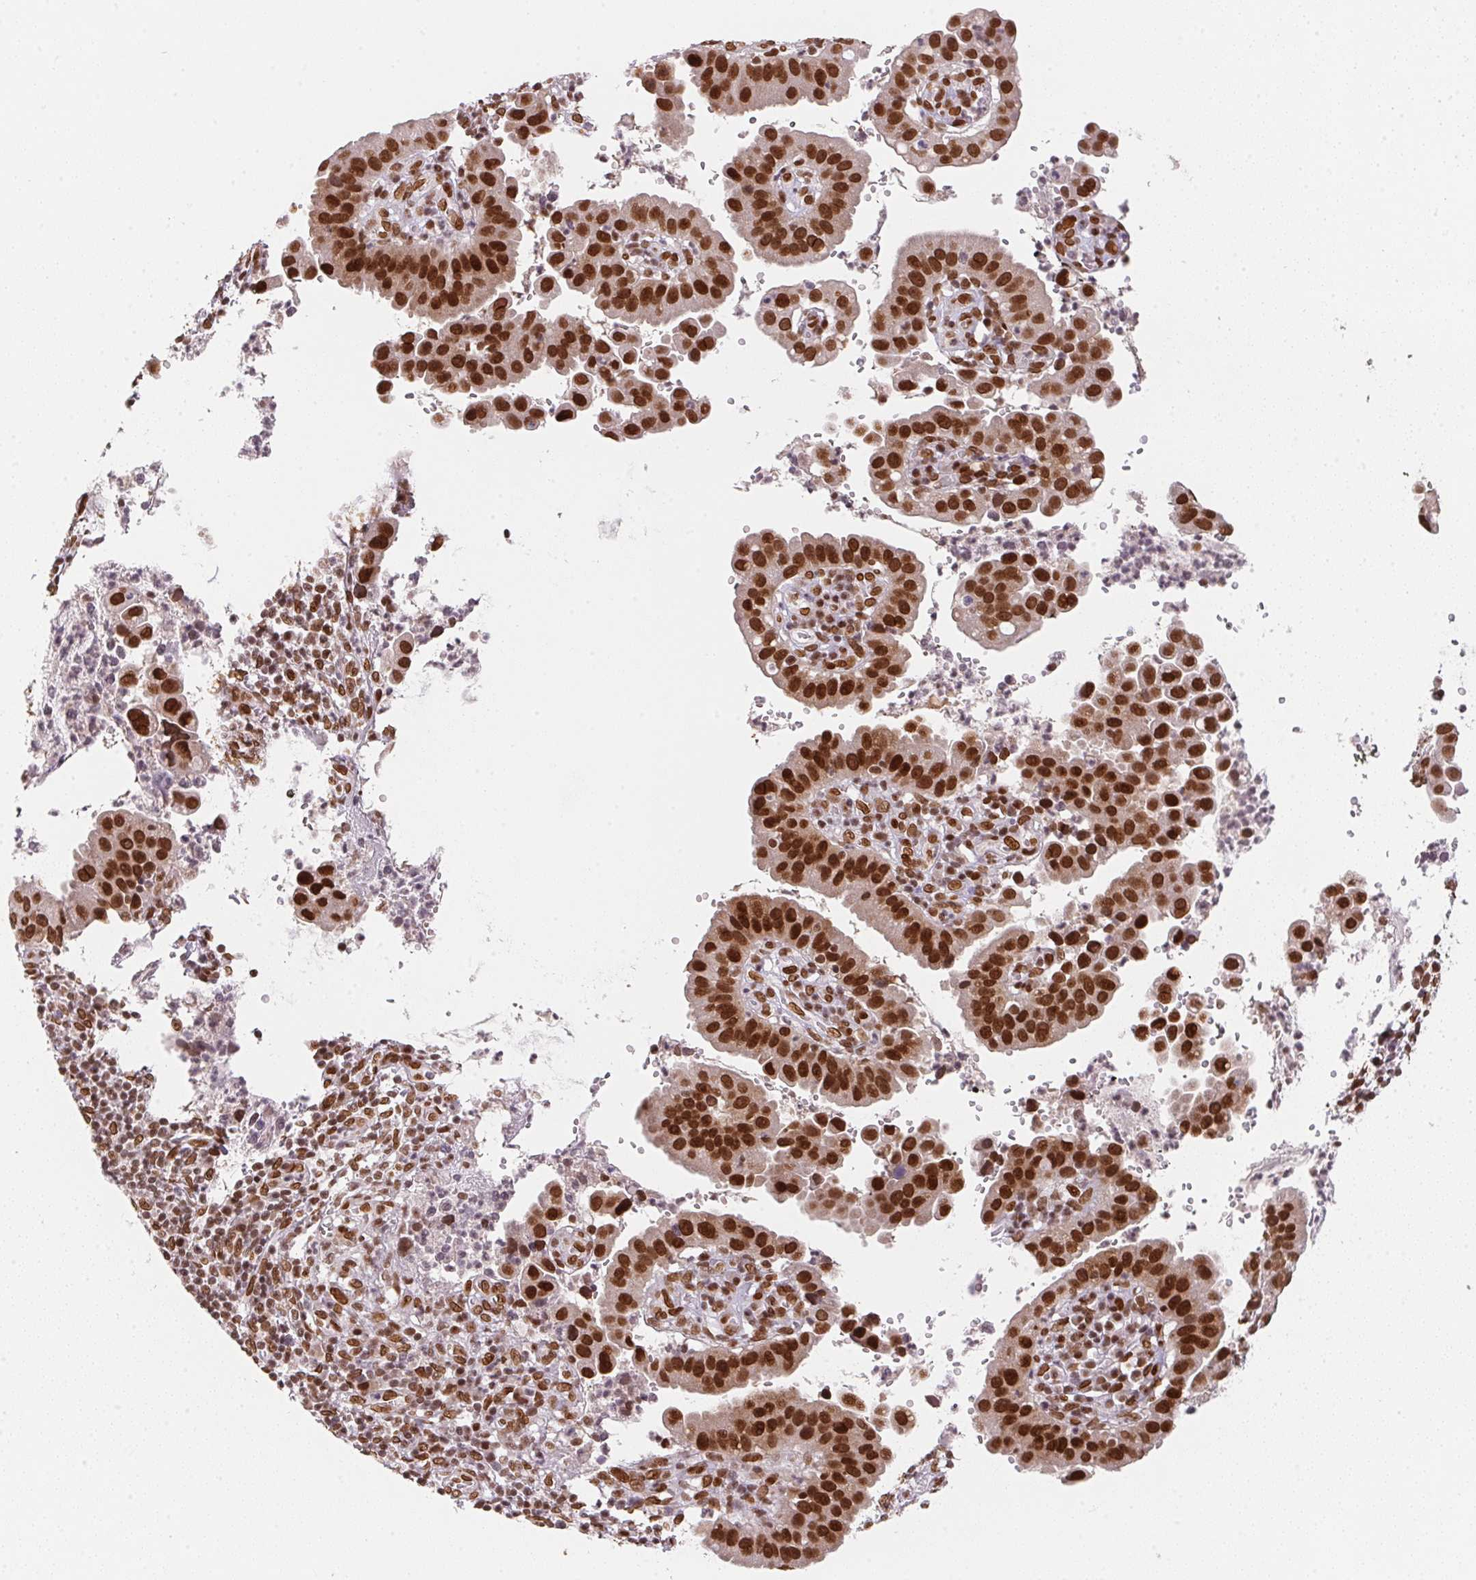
{"staining": {"intensity": "strong", "quantity": ">75%", "location": "nuclear"}, "tissue": "cervical cancer", "cell_type": "Tumor cells", "image_type": "cancer", "snomed": [{"axis": "morphology", "description": "Adenocarcinoma, NOS"}, {"axis": "topography", "description": "Cervix"}], "caption": "There is high levels of strong nuclear staining in tumor cells of cervical cancer (adenocarcinoma), as demonstrated by immunohistochemical staining (brown color).", "gene": "SAP30BP", "patient": {"sex": "female", "age": 34}}